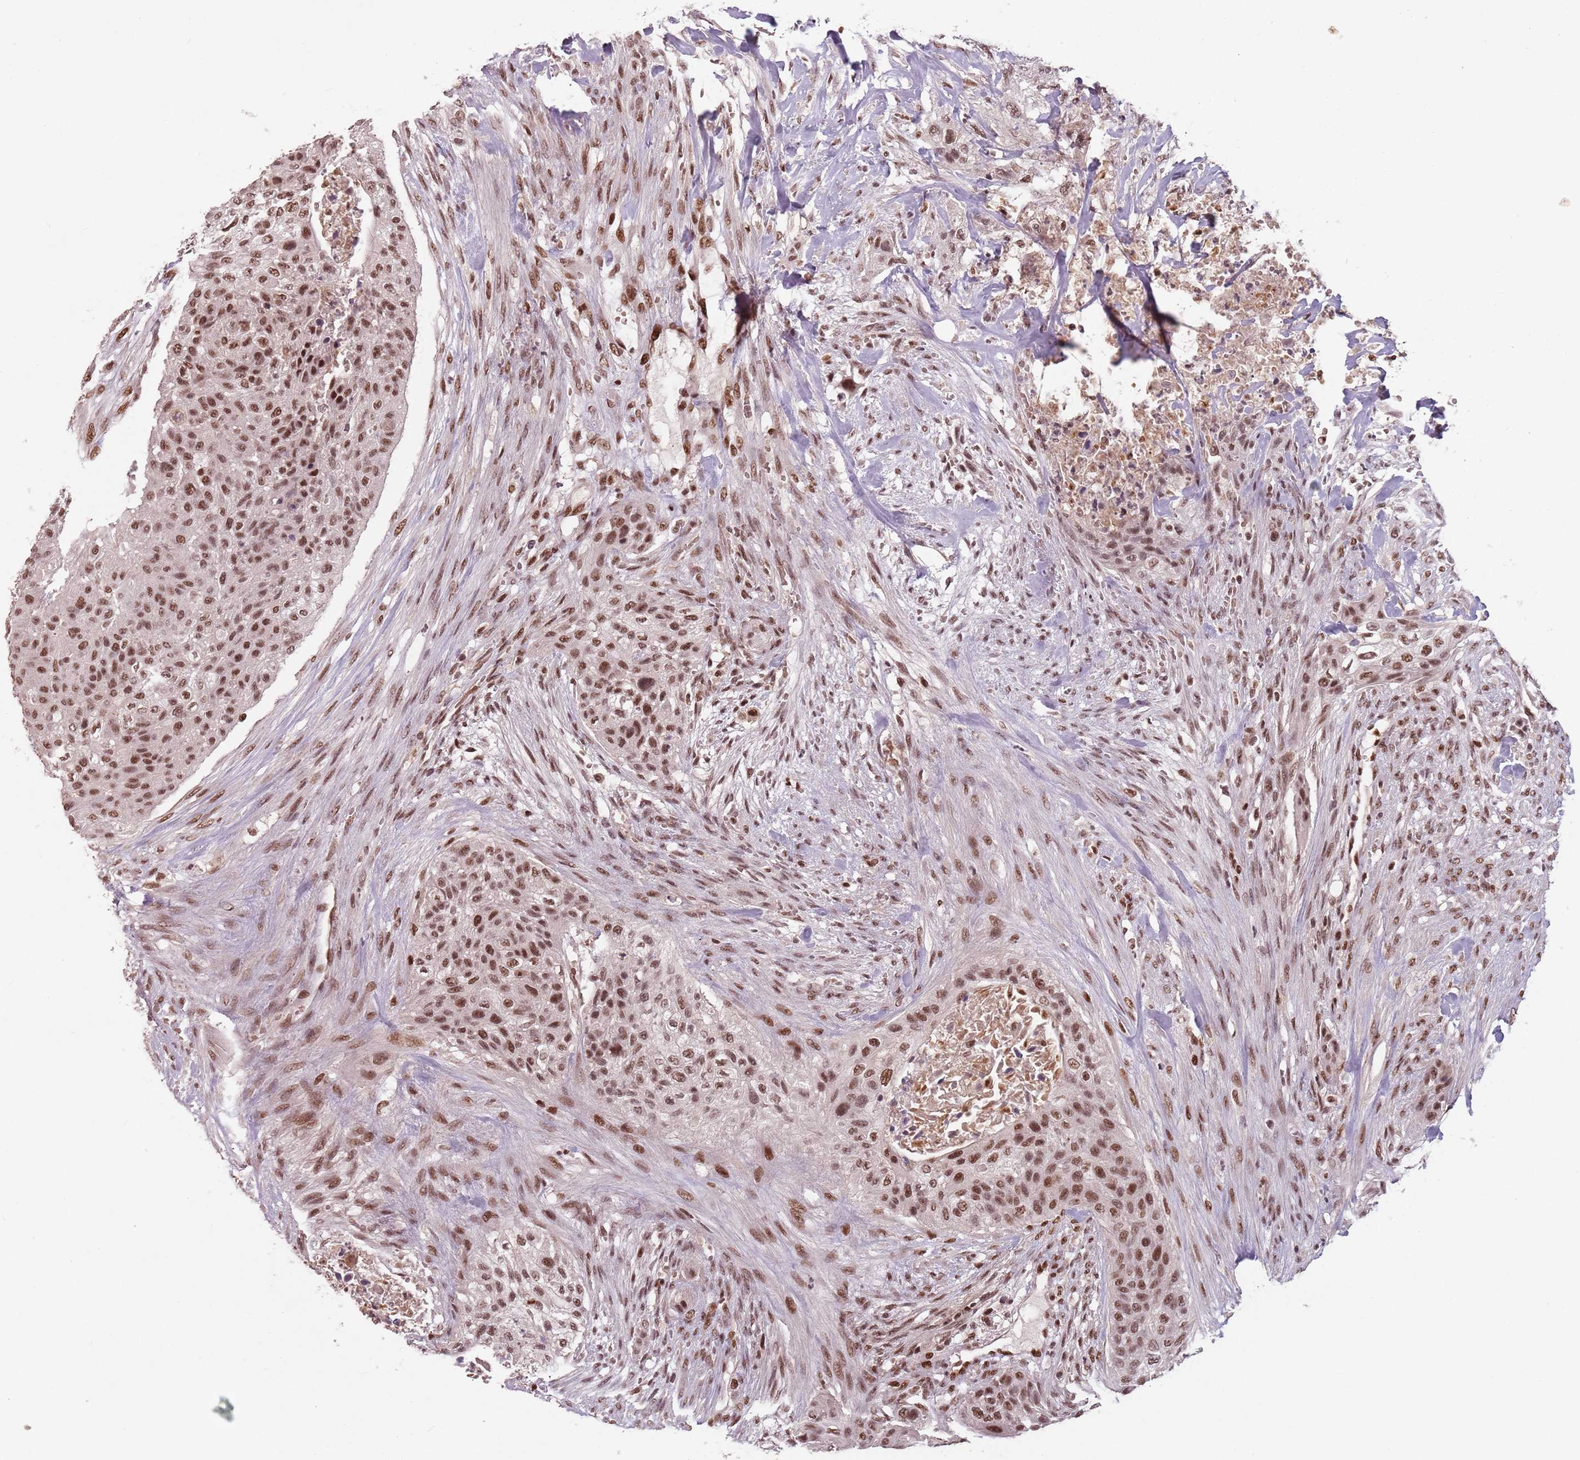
{"staining": {"intensity": "moderate", "quantity": ">75%", "location": "nuclear"}, "tissue": "urothelial cancer", "cell_type": "Tumor cells", "image_type": "cancer", "snomed": [{"axis": "morphology", "description": "Urothelial carcinoma, High grade"}, {"axis": "topography", "description": "Urinary bladder"}], "caption": "IHC (DAB (3,3'-diaminobenzidine)) staining of urothelial carcinoma (high-grade) shows moderate nuclear protein positivity in about >75% of tumor cells.", "gene": "NCBP1", "patient": {"sex": "male", "age": 35}}